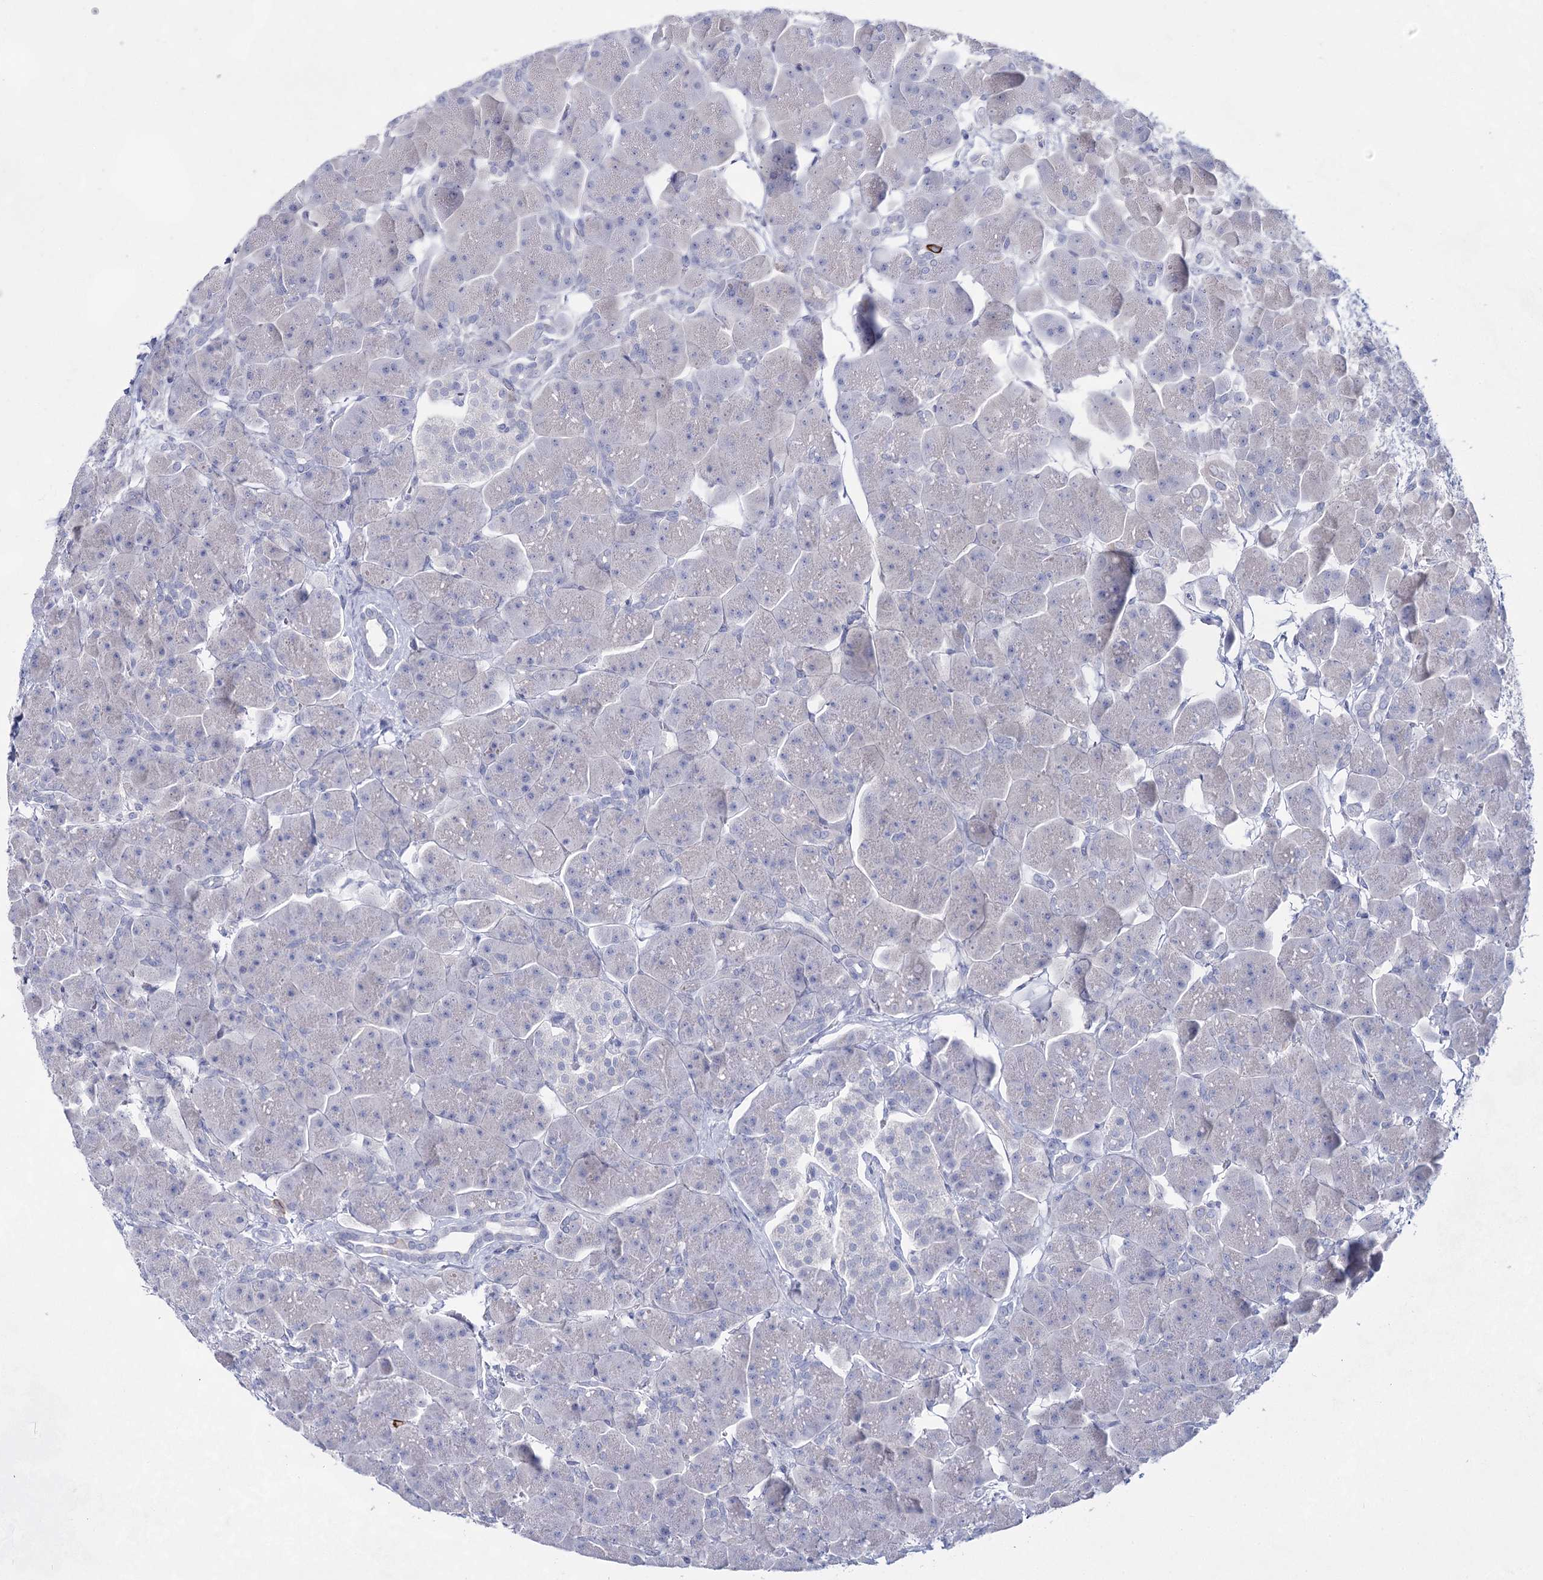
{"staining": {"intensity": "negative", "quantity": "none", "location": "none"}, "tissue": "pancreas", "cell_type": "Exocrine glandular cells", "image_type": "normal", "snomed": [{"axis": "morphology", "description": "Normal tissue, NOS"}, {"axis": "topography", "description": "Pancreas"}], "caption": "This is an immunohistochemistry (IHC) image of unremarkable human pancreas. There is no staining in exocrine glandular cells.", "gene": "SLC17A2", "patient": {"sex": "male", "age": 66}}